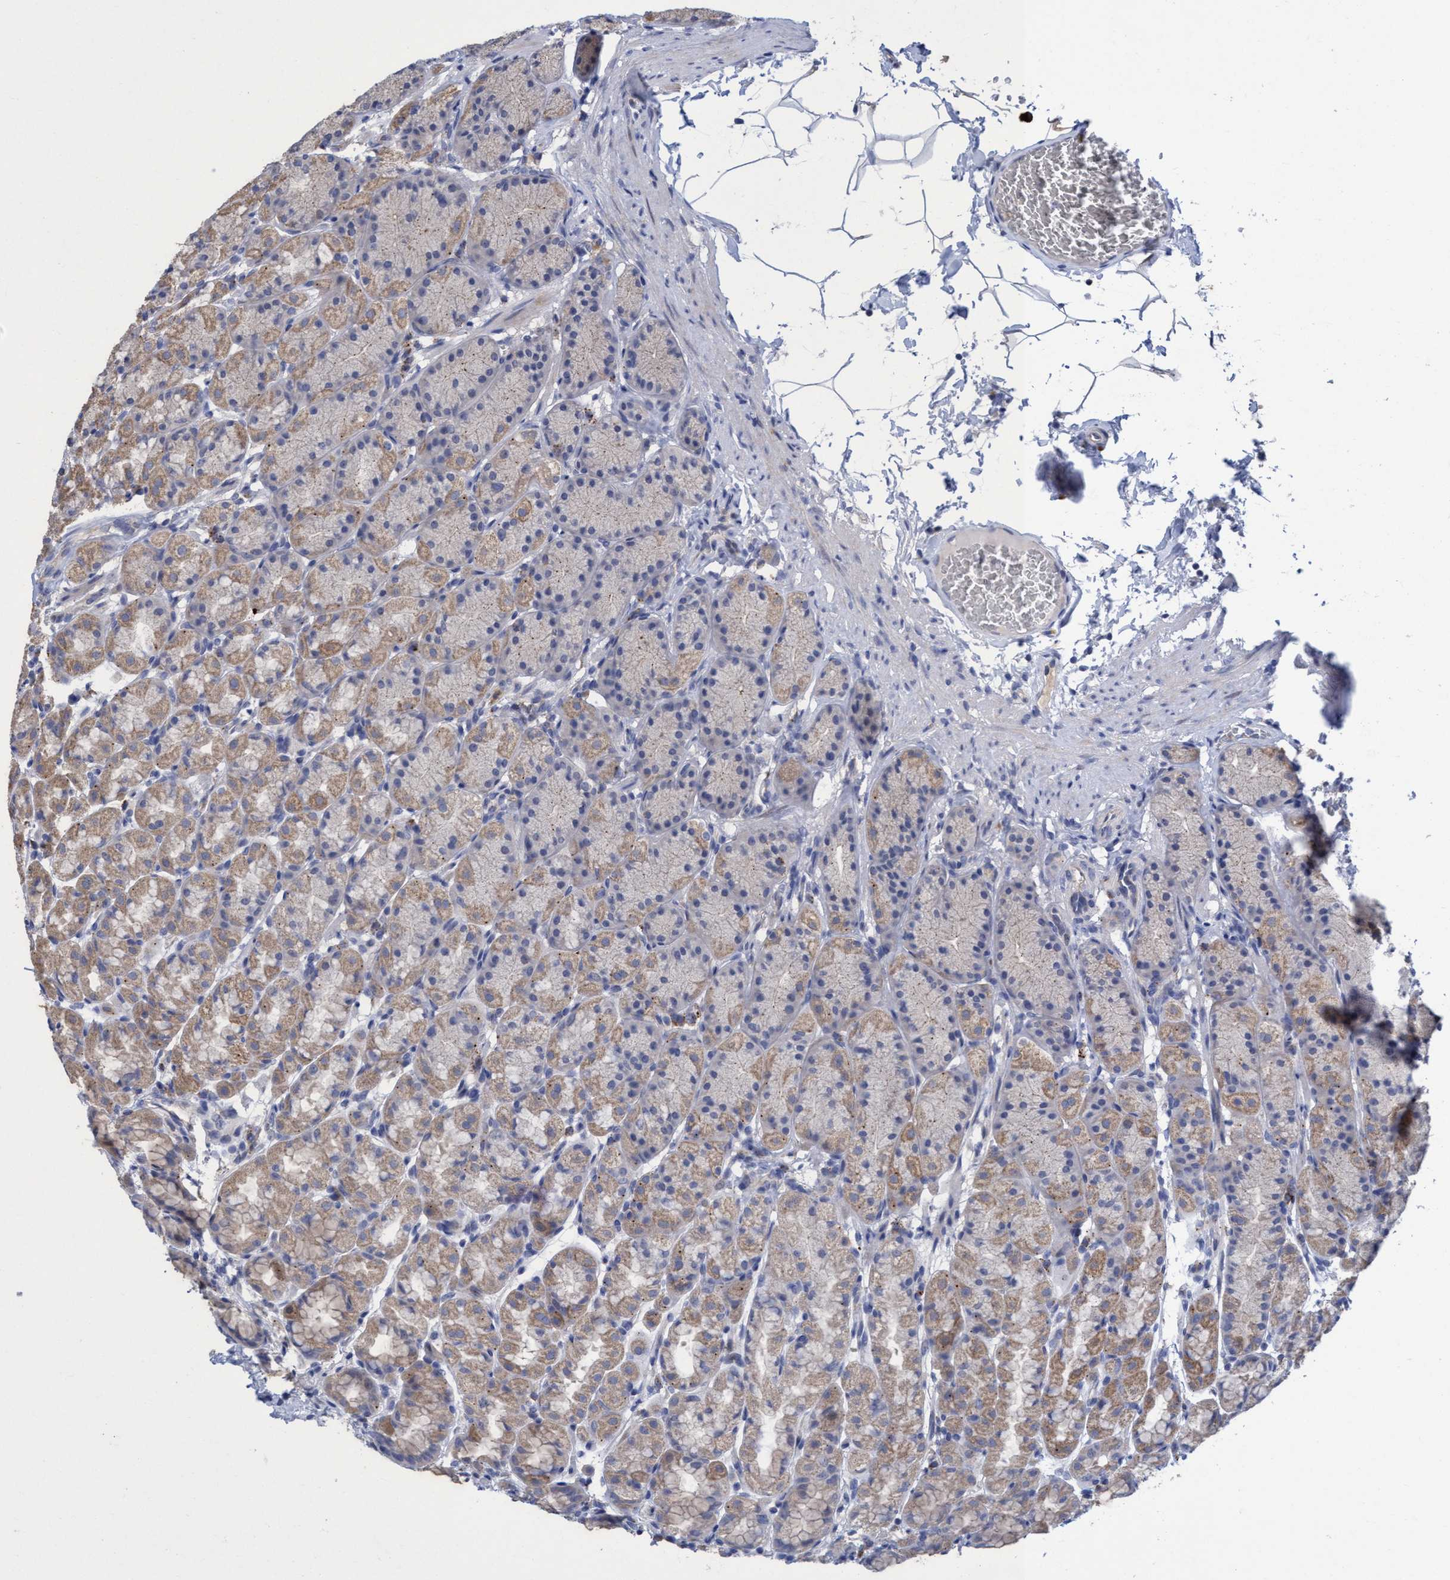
{"staining": {"intensity": "weak", "quantity": ">75%", "location": "cytoplasmic/membranous"}, "tissue": "stomach", "cell_type": "Glandular cells", "image_type": "normal", "snomed": [{"axis": "morphology", "description": "Normal tissue, NOS"}, {"axis": "topography", "description": "Stomach"}], "caption": "Immunohistochemistry of unremarkable stomach shows low levels of weak cytoplasmic/membranous positivity in approximately >75% of glandular cells.", "gene": "SEMA4D", "patient": {"sex": "male", "age": 42}}